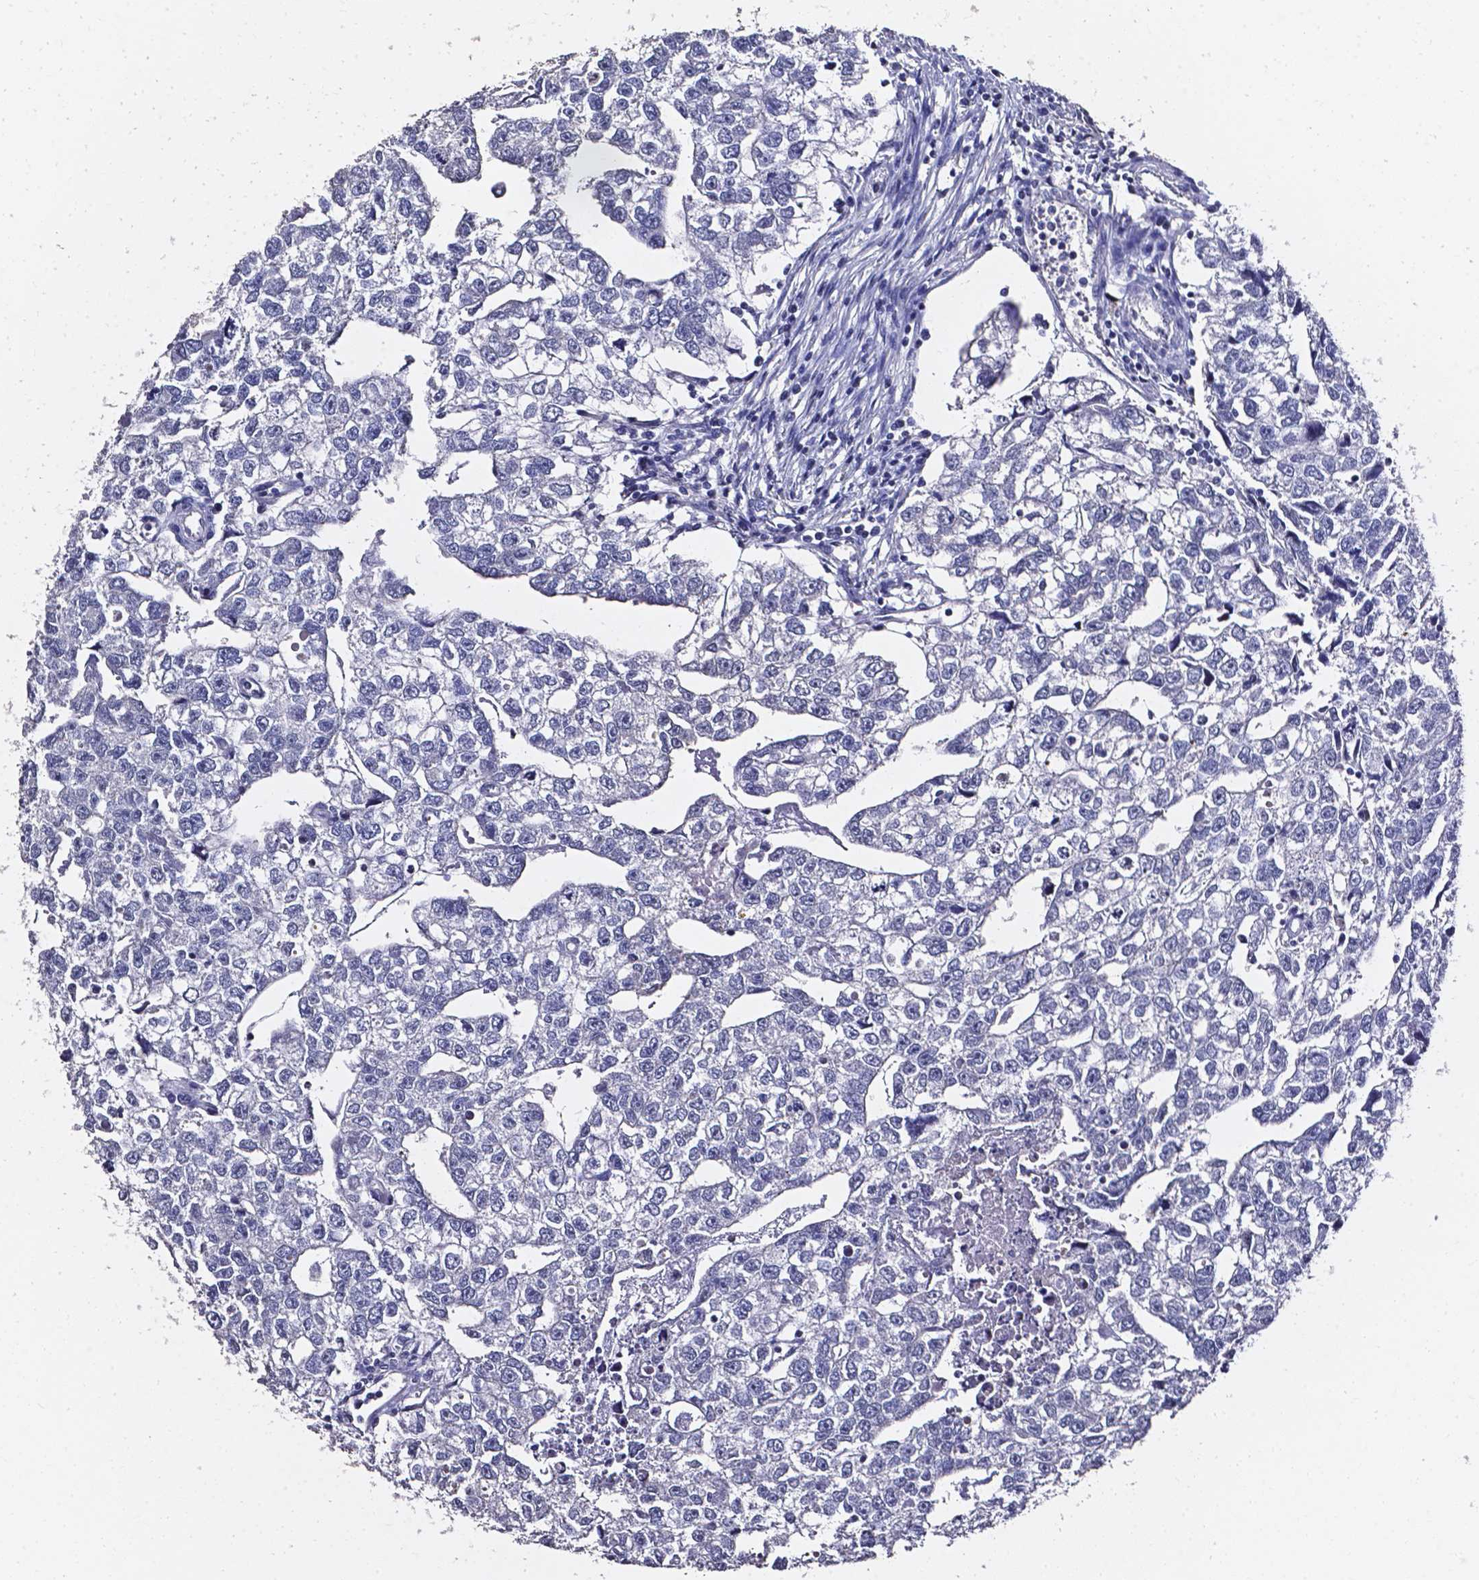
{"staining": {"intensity": "negative", "quantity": "none", "location": "none"}, "tissue": "testis cancer", "cell_type": "Tumor cells", "image_type": "cancer", "snomed": [{"axis": "morphology", "description": "Carcinoma, Embryonal, NOS"}, {"axis": "morphology", "description": "Teratoma, malignant, NOS"}, {"axis": "topography", "description": "Testis"}], "caption": "Immunohistochemistry (IHC) image of human testis cancer stained for a protein (brown), which displays no positivity in tumor cells. Nuclei are stained in blue.", "gene": "AKR1B10", "patient": {"sex": "male", "age": 44}}